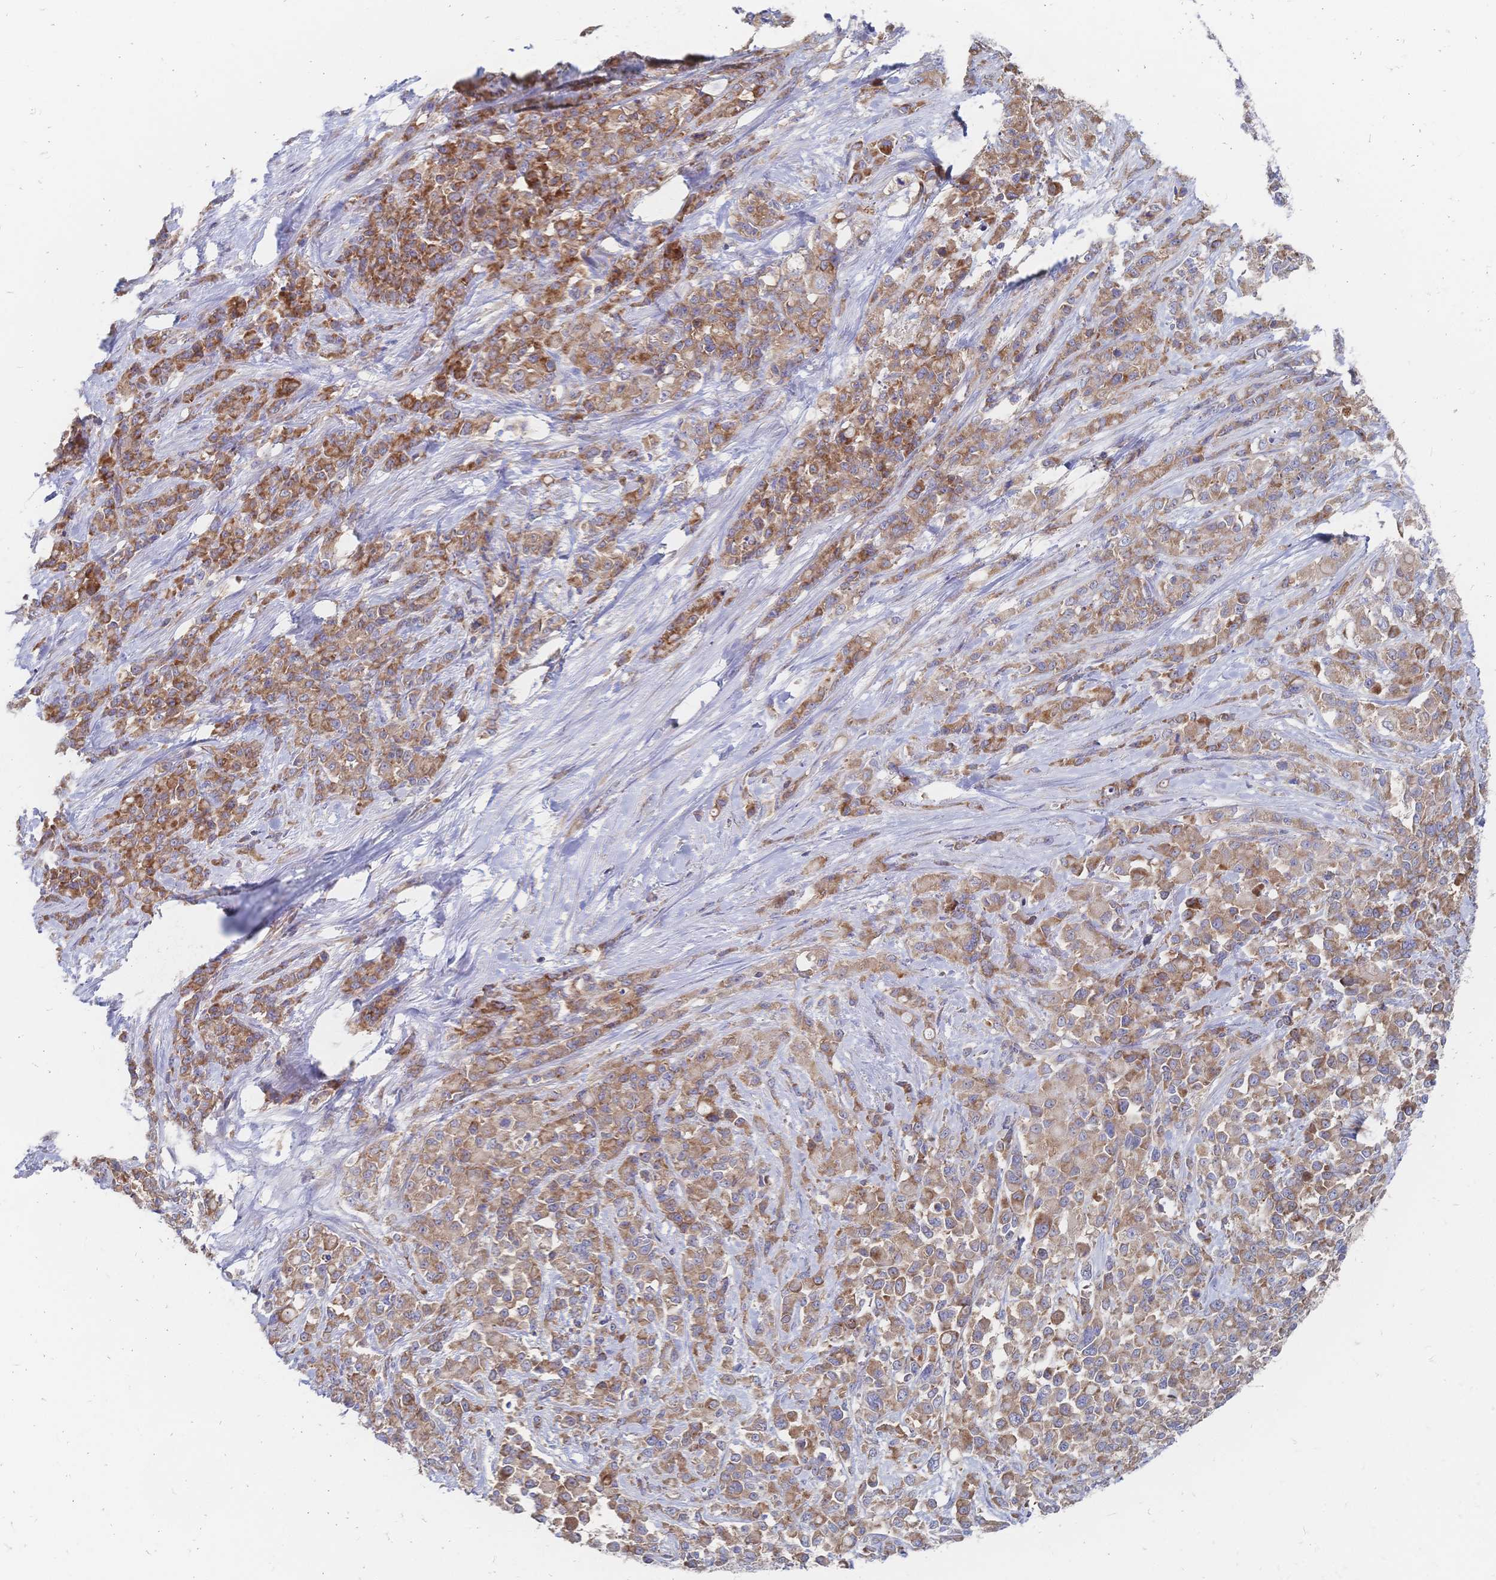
{"staining": {"intensity": "moderate", "quantity": ">75%", "location": "cytoplasmic/membranous"}, "tissue": "stomach cancer", "cell_type": "Tumor cells", "image_type": "cancer", "snomed": [{"axis": "morphology", "description": "Adenocarcinoma, NOS"}, {"axis": "topography", "description": "Stomach"}], "caption": "IHC image of human adenocarcinoma (stomach) stained for a protein (brown), which exhibits medium levels of moderate cytoplasmic/membranous staining in approximately >75% of tumor cells.", "gene": "SORBS1", "patient": {"sex": "female", "age": 76}}